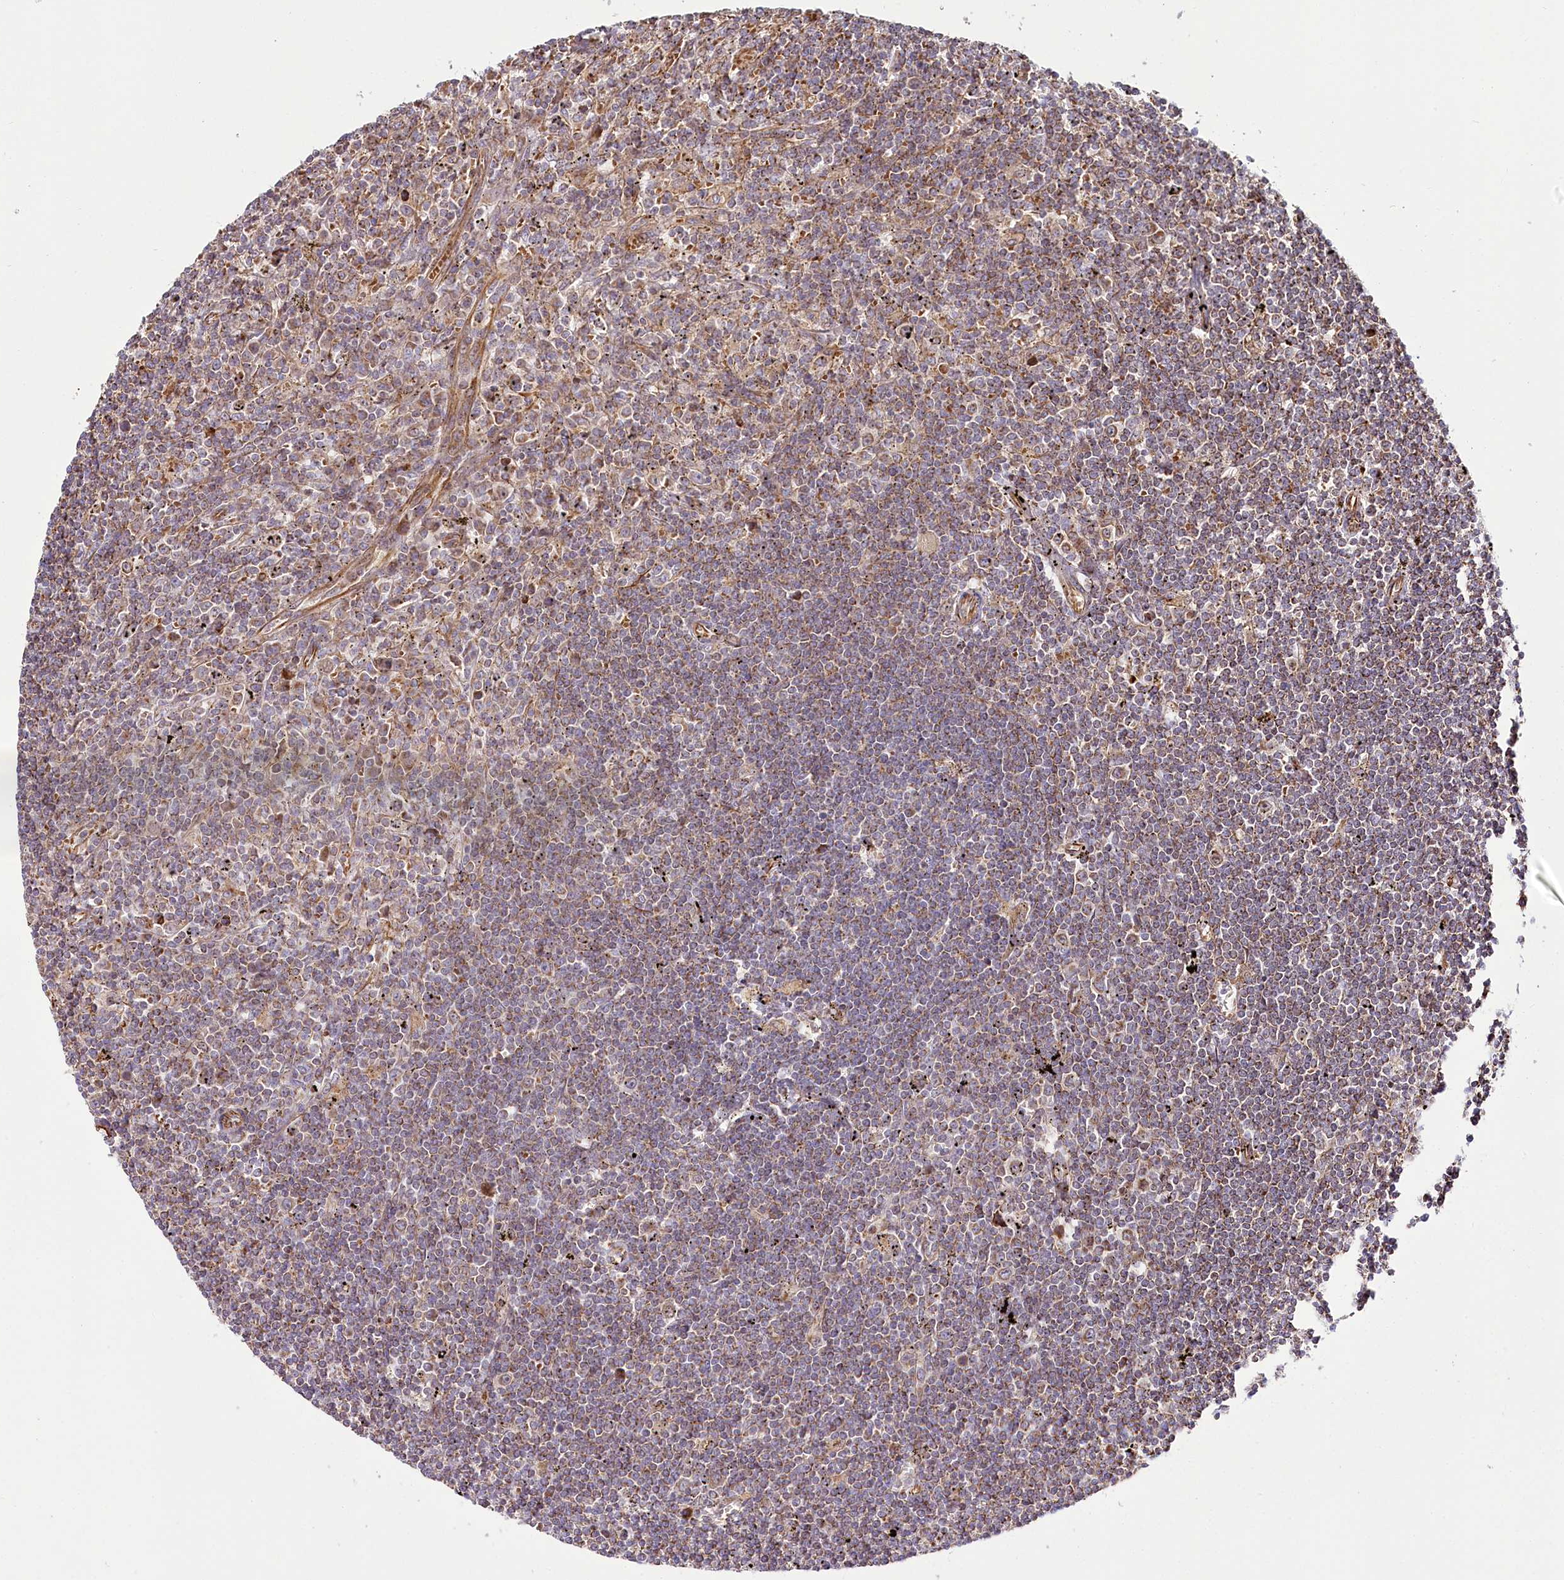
{"staining": {"intensity": "moderate", "quantity": ">75%", "location": "cytoplasmic/membranous"}, "tissue": "lymphoma", "cell_type": "Tumor cells", "image_type": "cancer", "snomed": [{"axis": "morphology", "description": "Malignant lymphoma, non-Hodgkin's type, Low grade"}, {"axis": "topography", "description": "Spleen"}], "caption": "DAB immunohistochemical staining of lymphoma reveals moderate cytoplasmic/membranous protein staining in about >75% of tumor cells.", "gene": "THUMPD3", "patient": {"sex": "male", "age": 76}}